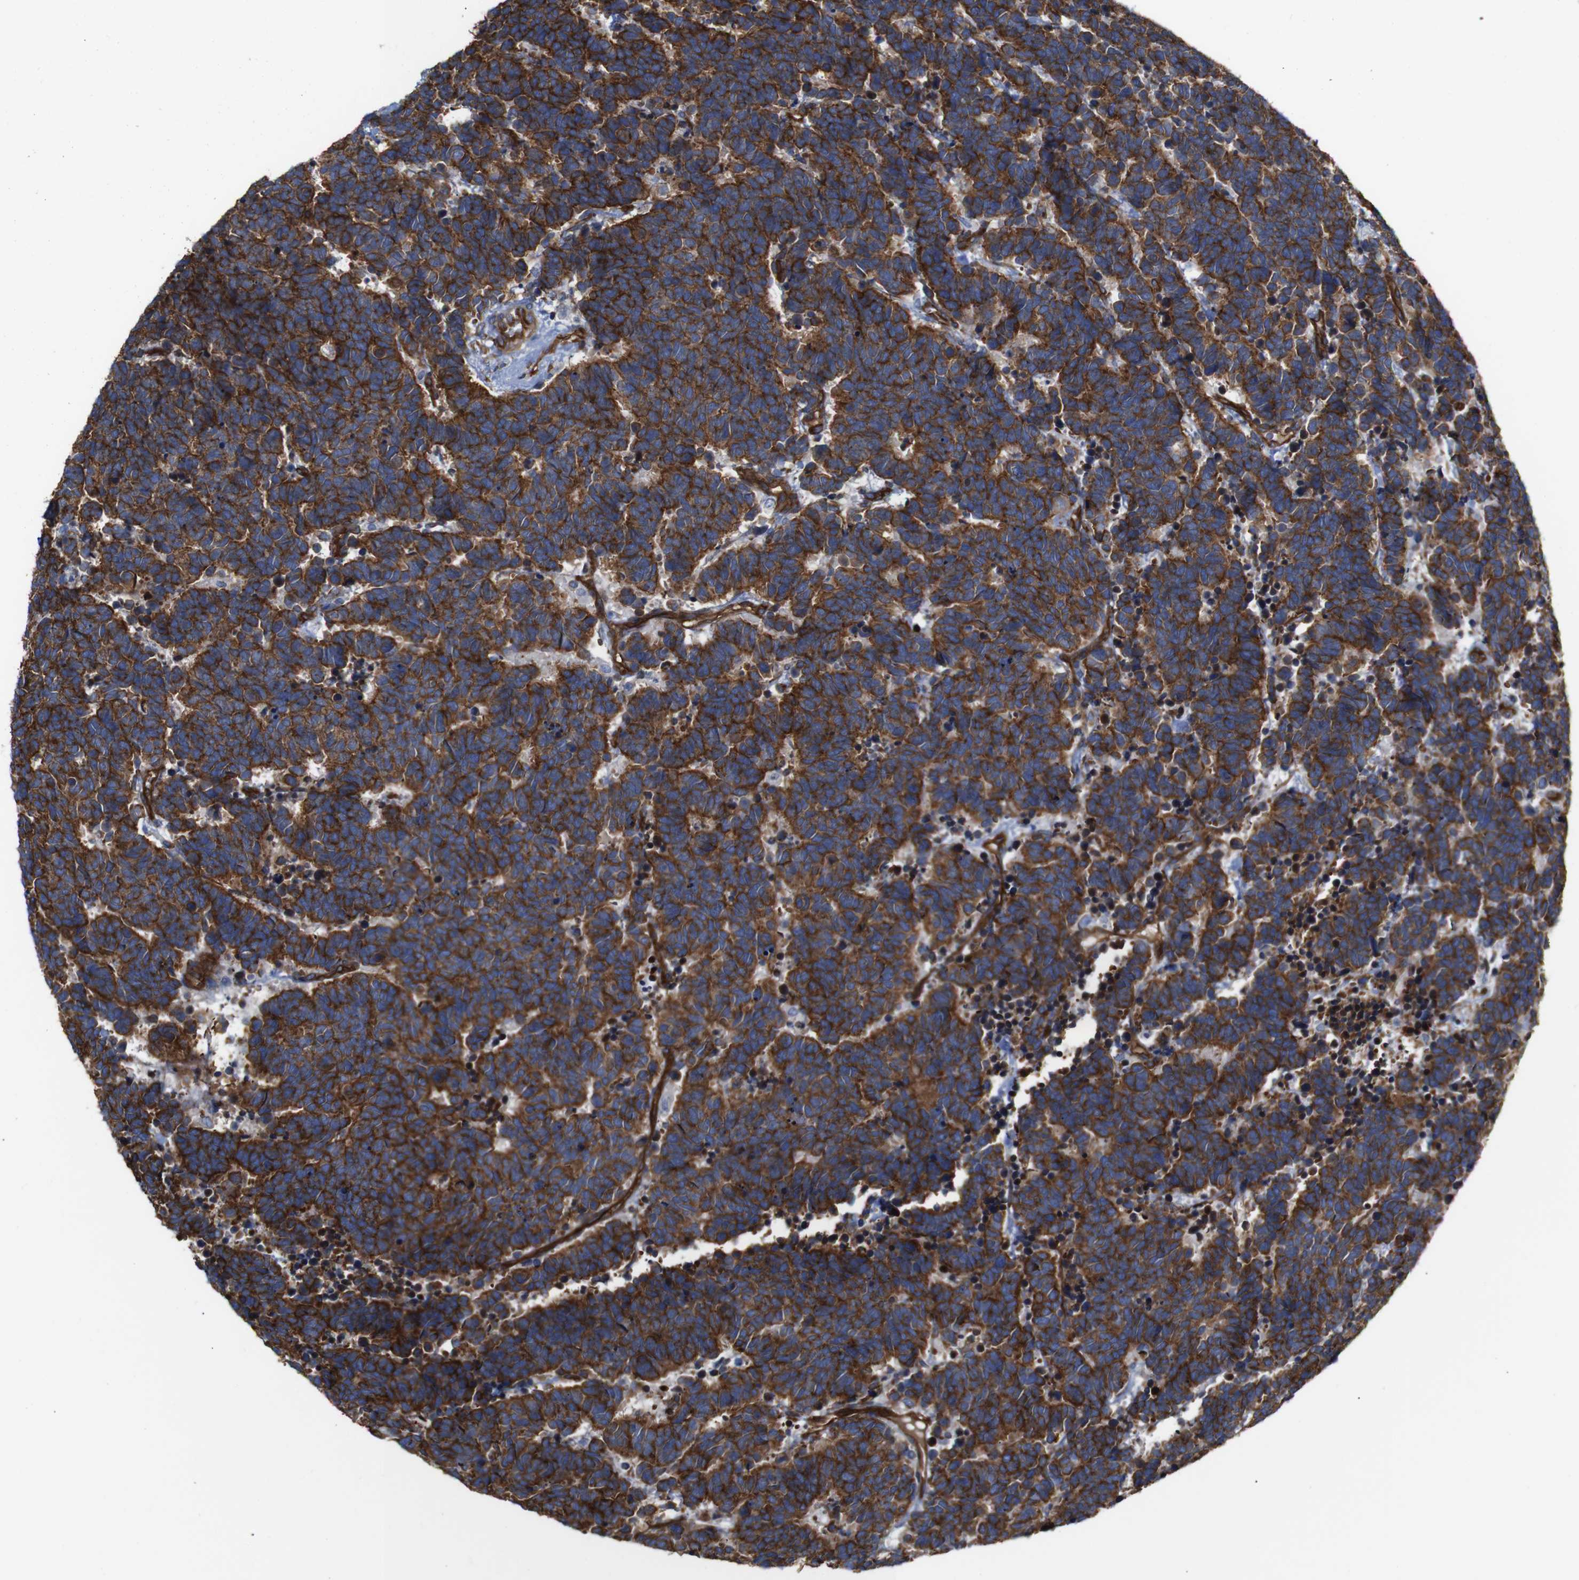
{"staining": {"intensity": "strong", "quantity": ">75%", "location": "cytoplasmic/membranous"}, "tissue": "carcinoid", "cell_type": "Tumor cells", "image_type": "cancer", "snomed": [{"axis": "morphology", "description": "Carcinoma, NOS"}, {"axis": "morphology", "description": "Carcinoid, malignant, NOS"}, {"axis": "topography", "description": "Urinary bladder"}], "caption": "A photomicrograph of carcinoma stained for a protein reveals strong cytoplasmic/membranous brown staining in tumor cells.", "gene": "SPTBN1", "patient": {"sex": "male", "age": 57}}